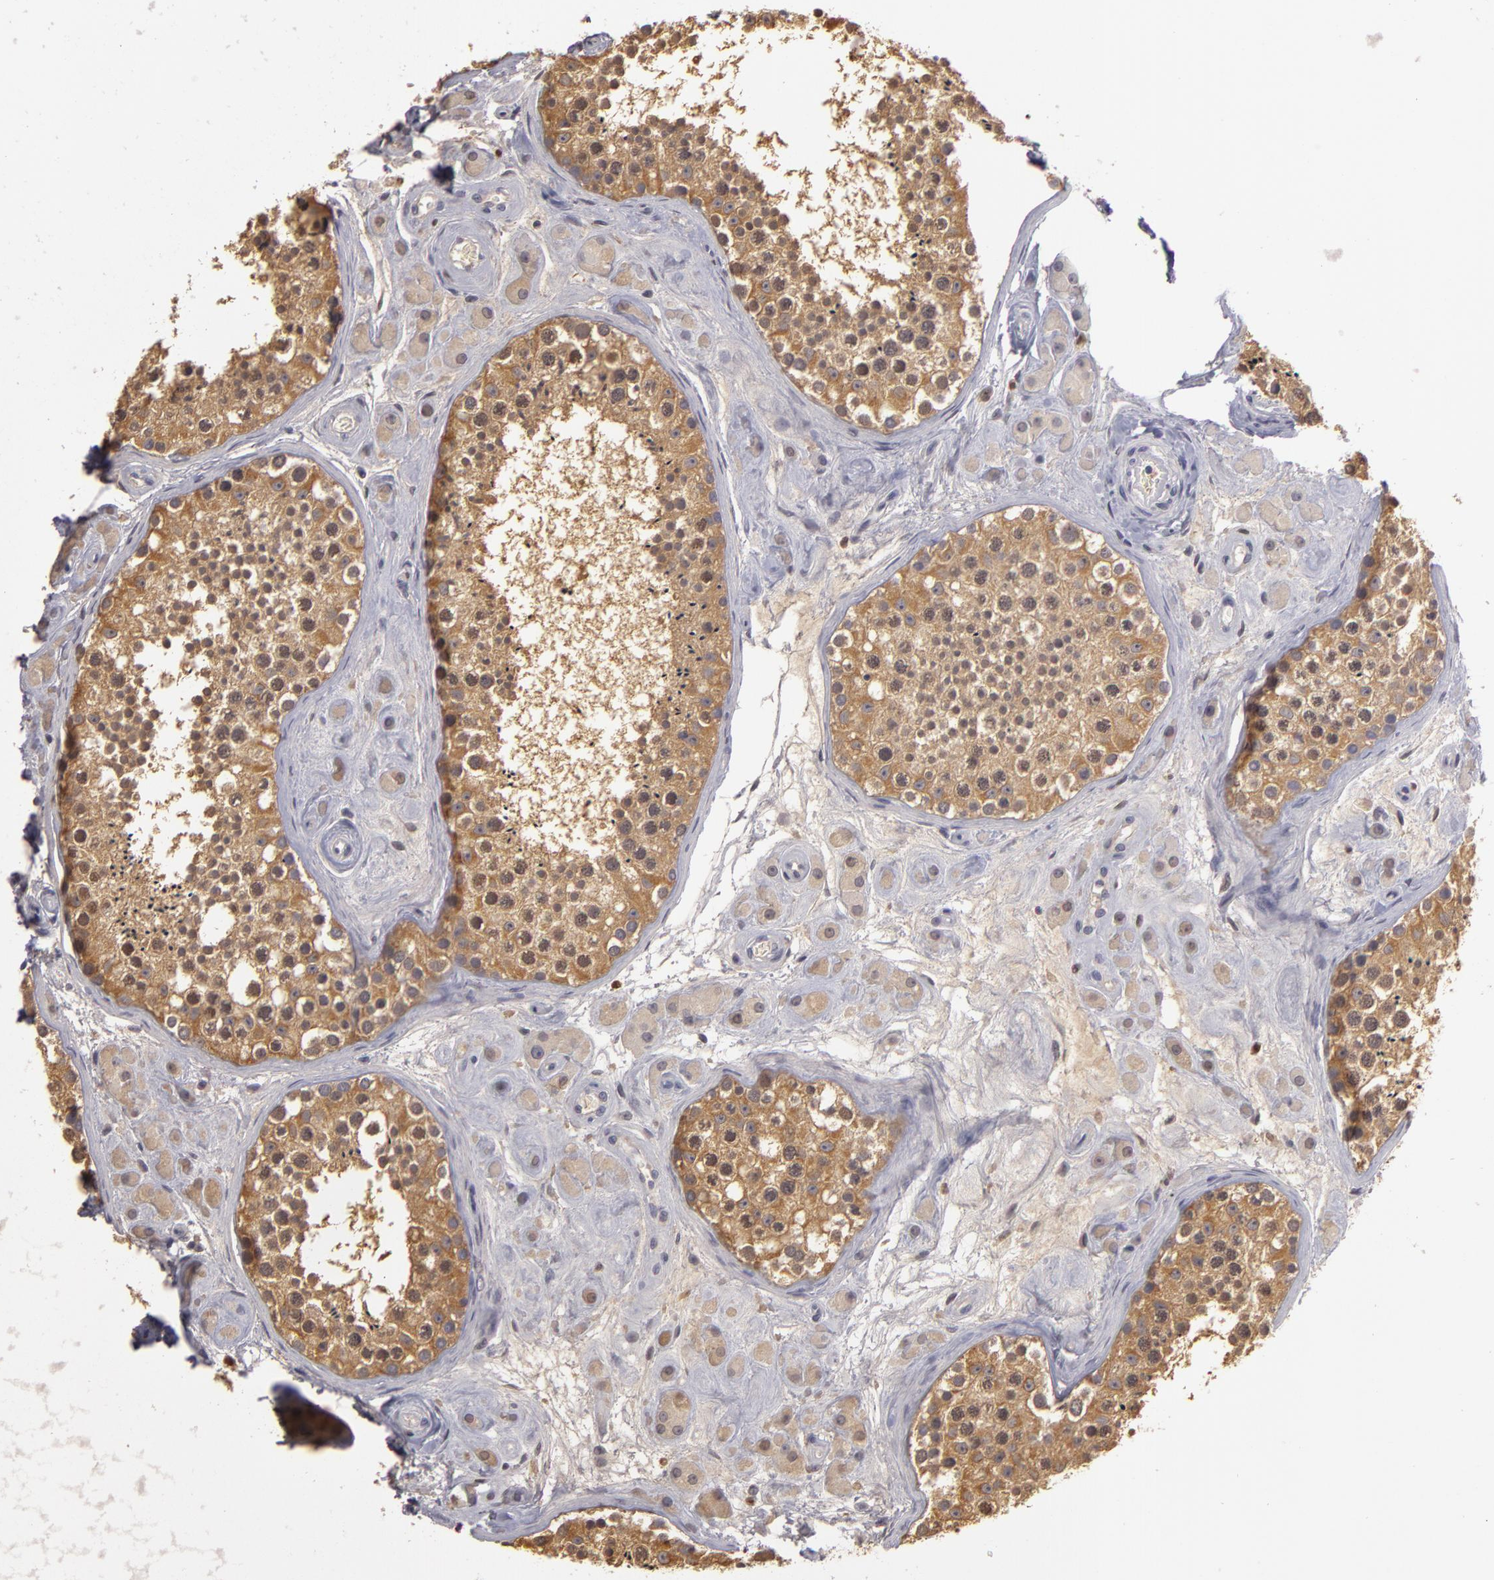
{"staining": {"intensity": "moderate", "quantity": ">75%", "location": "cytoplasmic/membranous"}, "tissue": "testis", "cell_type": "Cells in seminiferous ducts", "image_type": "normal", "snomed": [{"axis": "morphology", "description": "Normal tissue, NOS"}, {"axis": "topography", "description": "Testis"}], "caption": "Cells in seminiferous ducts exhibit medium levels of moderate cytoplasmic/membranous expression in about >75% of cells in benign testis. Immunohistochemistry stains the protein in brown and the nuclei are stained blue.", "gene": "GNPDA1", "patient": {"sex": "male", "age": 38}}